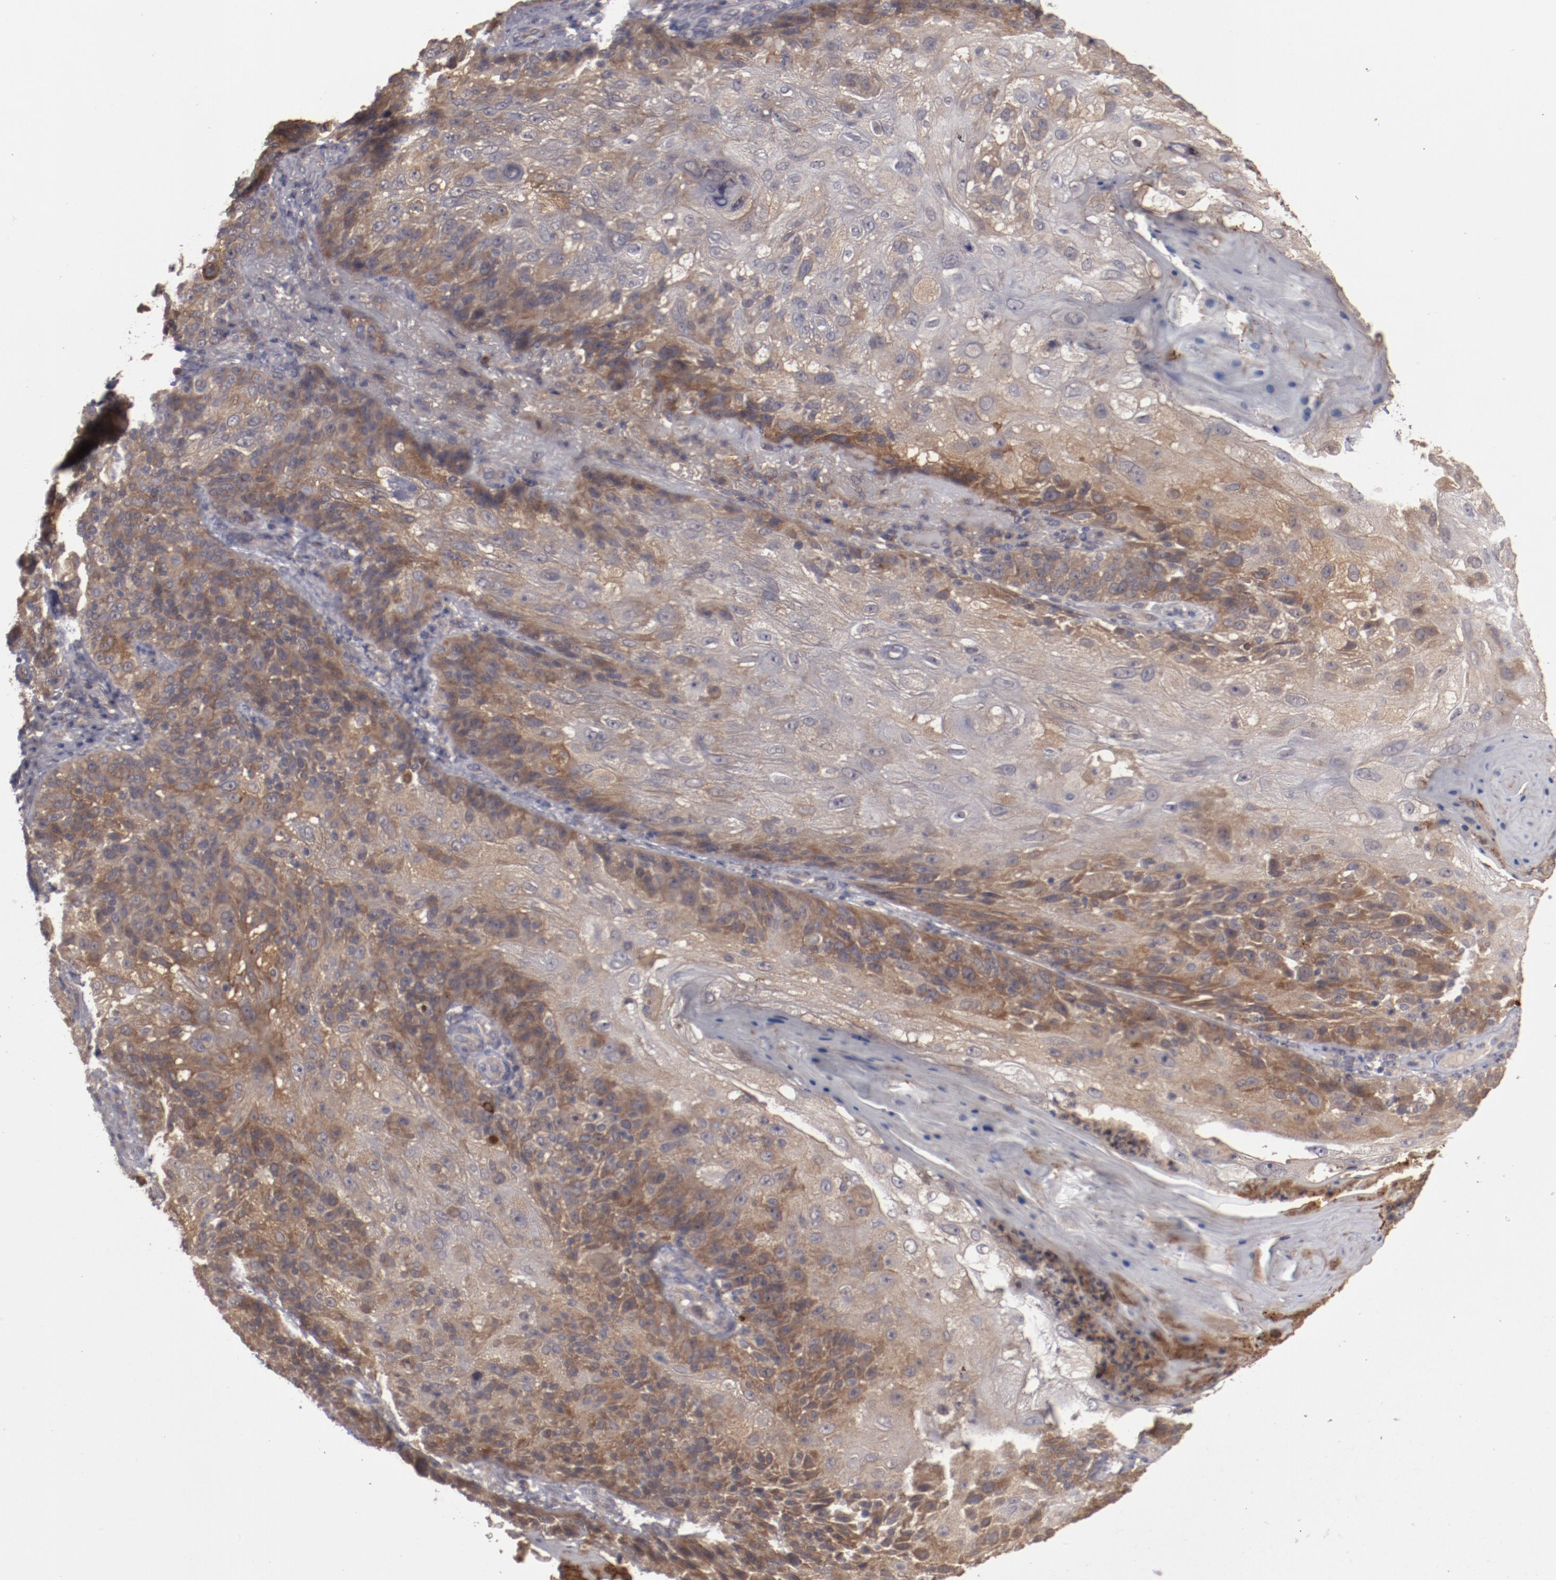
{"staining": {"intensity": "moderate", "quantity": ">75%", "location": "cytoplasmic/membranous"}, "tissue": "skin cancer", "cell_type": "Tumor cells", "image_type": "cancer", "snomed": [{"axis": "morphology", "description": "Normal tissue, NOS"}, {"axis": "morphology", "description": "Squamous cell carcinoma, NOS"}, {"axis": "topography", "description": "Skin"}], "caption": "Immunohistochemistry (IHC) of human skin cancer (squamous cell carcinoma) shows medium levels of moderate cytoplasmic/membranous staining in about >75% of tumor cells.", "gene": "LRRC75B", "patient": {"sex": "female", "age": 83}}